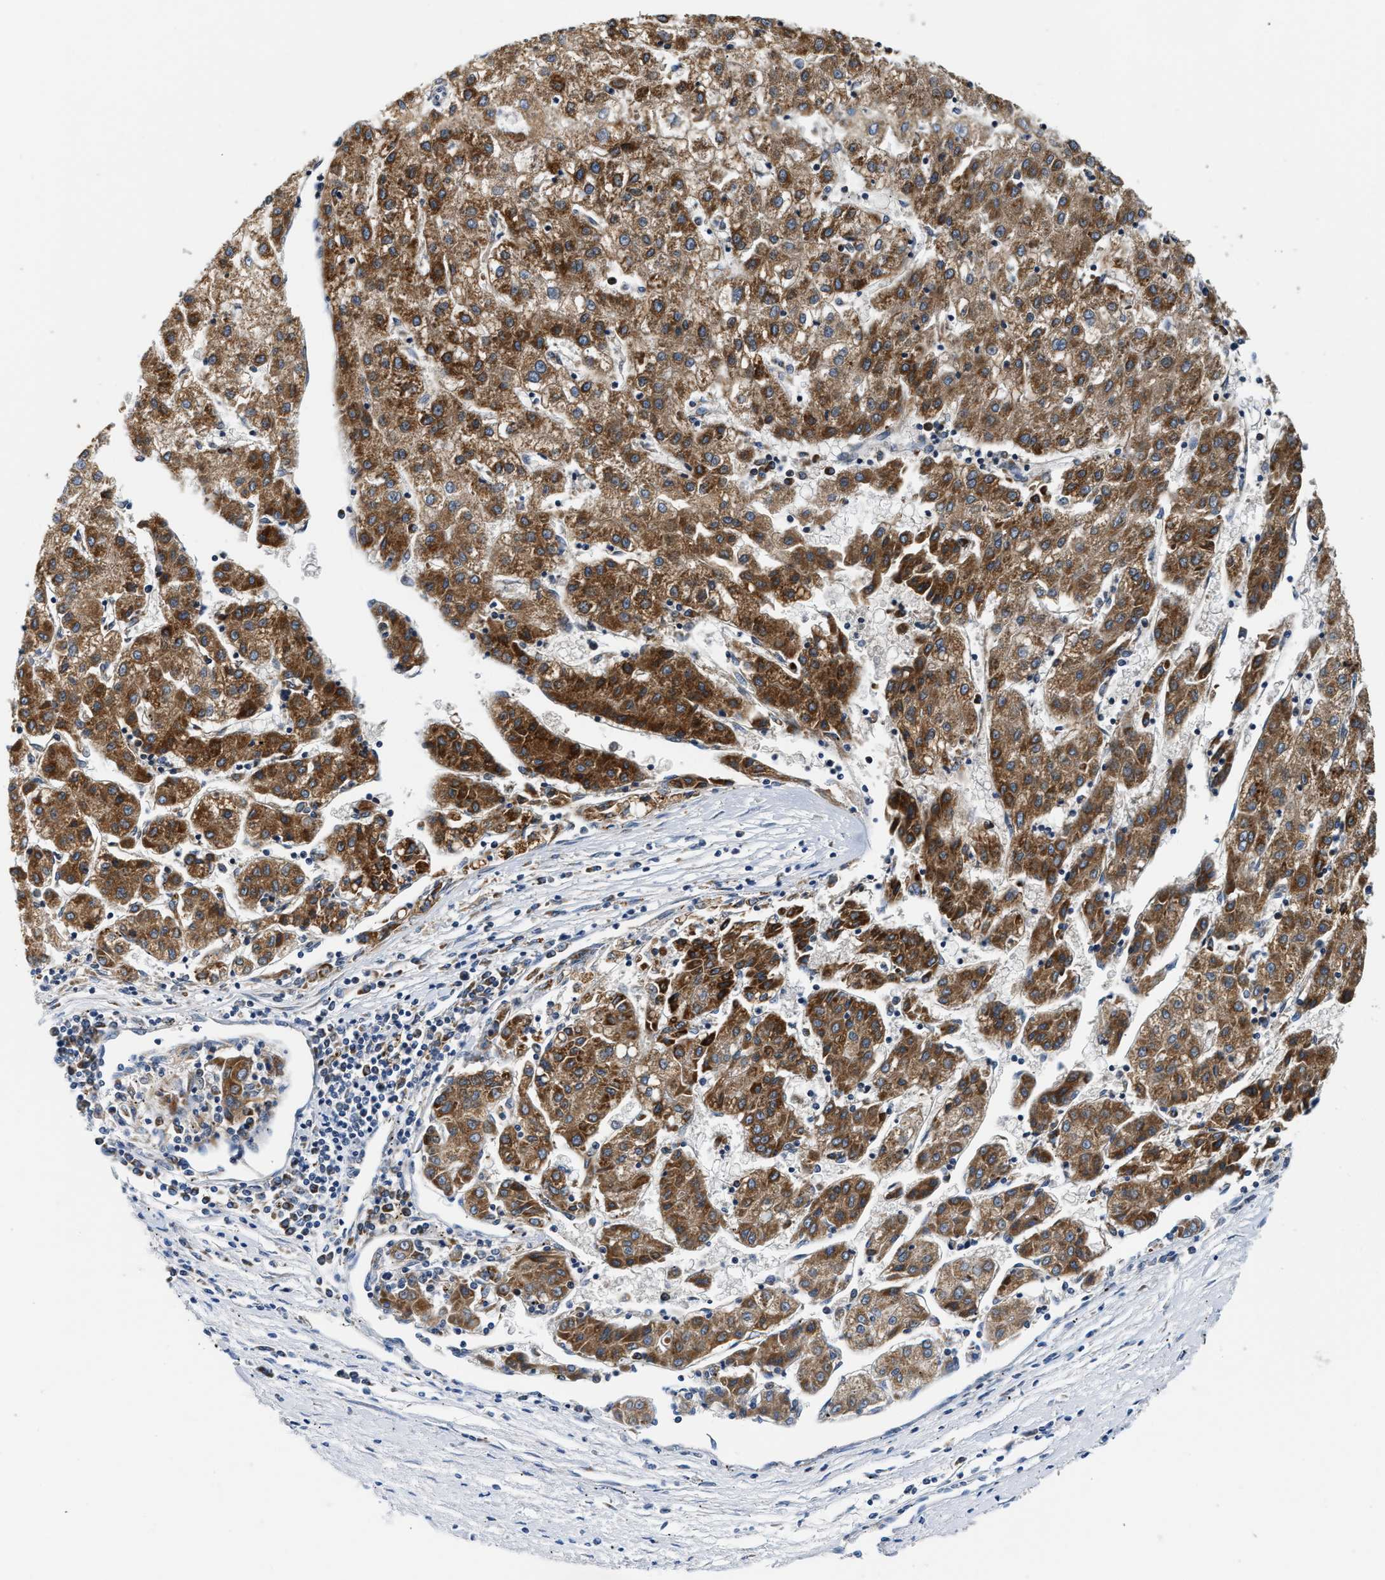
{"staining": {"intensity": "strong", "quantity": ">75%", "location": "cytoplasmic/membranous"}, "tissue": "liver cancer", "cell_type": "Tumor cells", "image_type": "cancer", "snomed": [{"axis": "morphology", "description": "Carcinoma, Hepatocellular, NOS"}, {"axis": "topography", "description": "Liver"}], "caption": "Immunohistochemical staining of human liver cancer displays strong cytoplasmic/membranous protein expression in approximately >75% of tumor cells.", "gene": "ACADVL", "patient": {"sex": "male", "age": 72}}